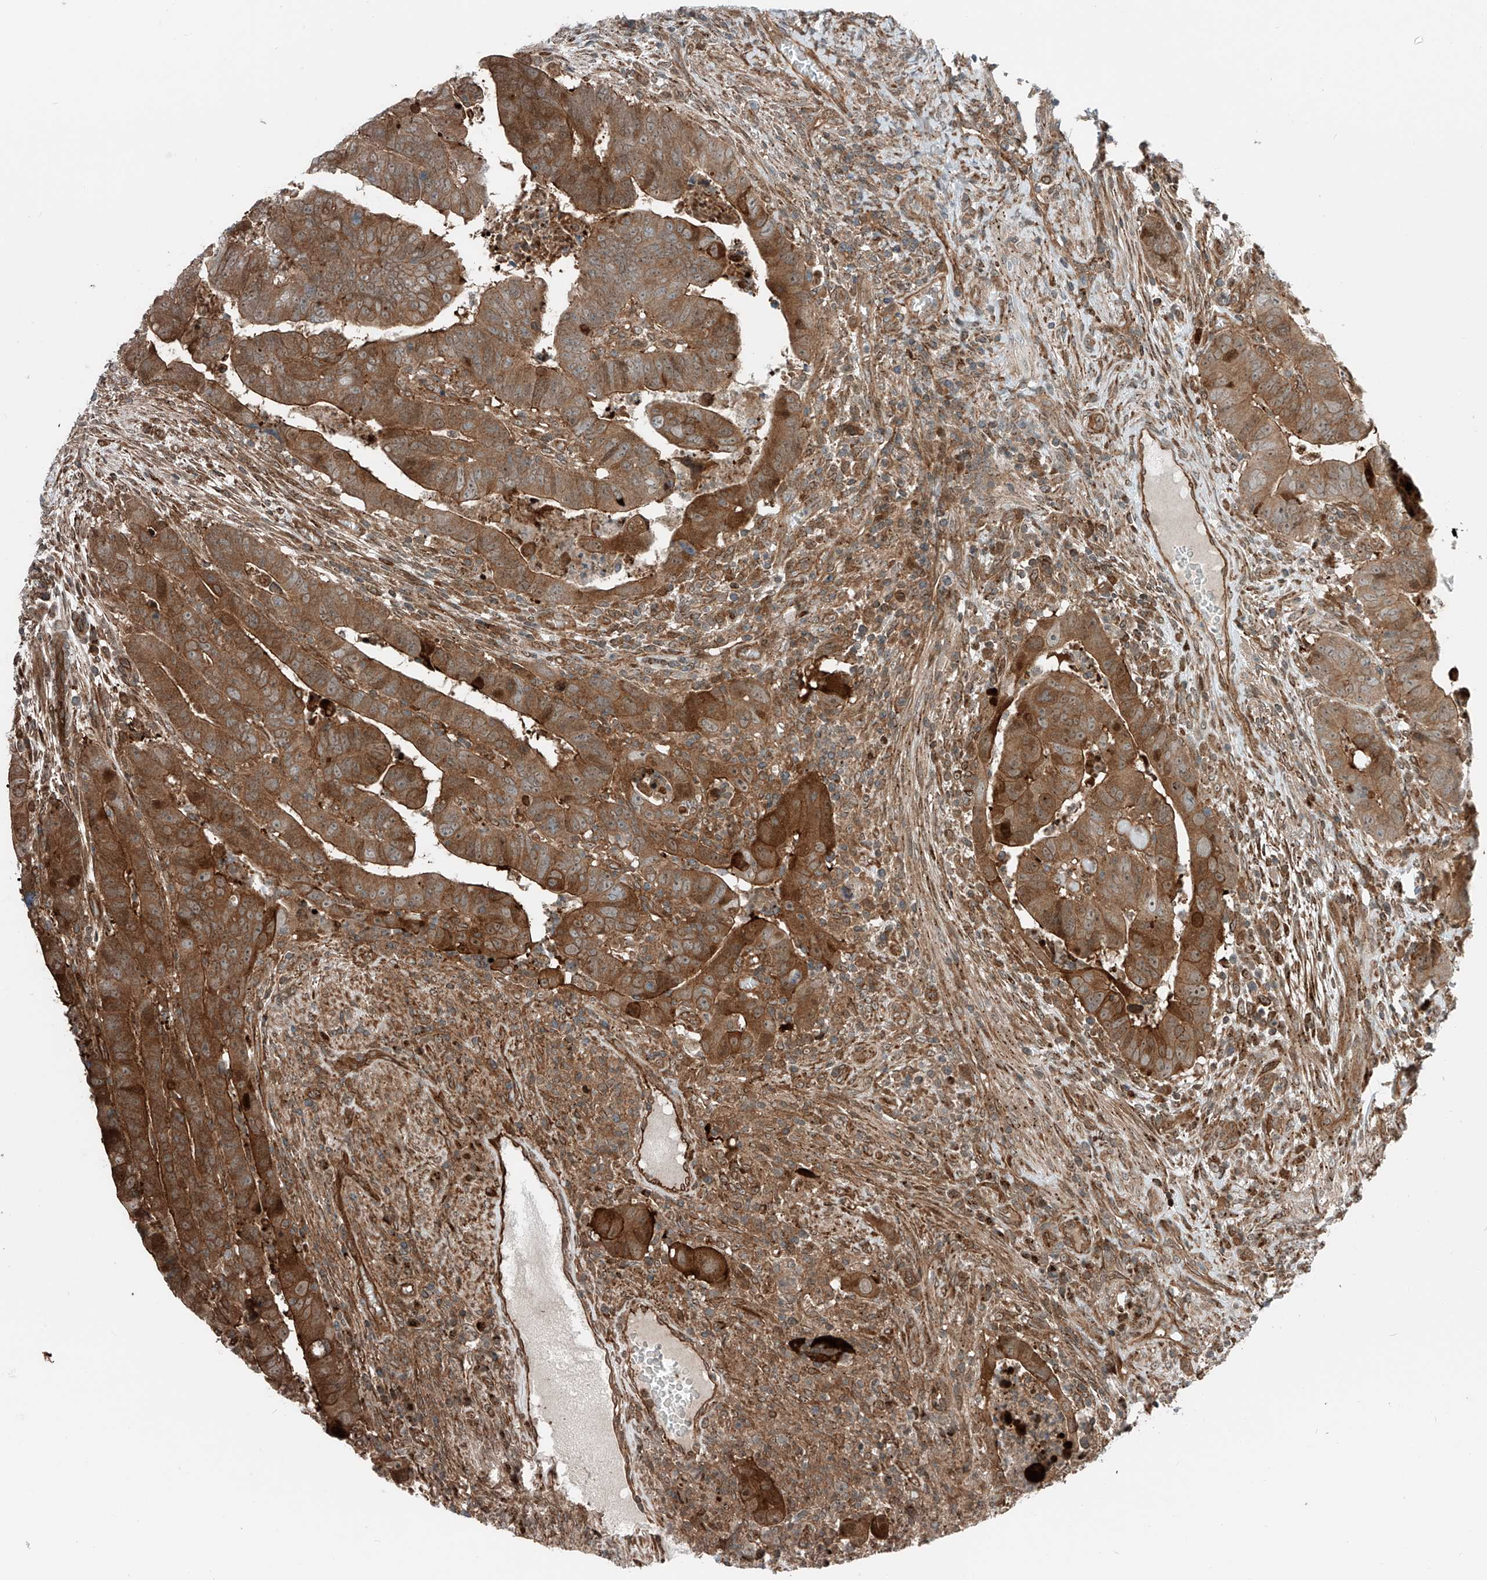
{"staining": {"intensity": "strong", "quantity": ">75%", "location": "cytoplasmic/membranous"}, "tissue": "colorectal cancer", "cell_type": "Tumor cells", "image_type": "cancer", "snomed": [{"axis": "morphology", "description": "Normal tissue, NOS"}, {"axis": "morphology", "description": "Adenocarcinoma, NOS"}, {"axis": "topography", "description": "Rectum"}], "caption": "Immunohistochemical staining of colorectal cancer exhibits high levels of strong cytoplasmic/membranous protein expression in approximately >75% of tumor cells. (DAB IHC with brightfield microscopy, high magnification).", "gene": "USP48", "patient": {"sex": "female", "age": 65}}